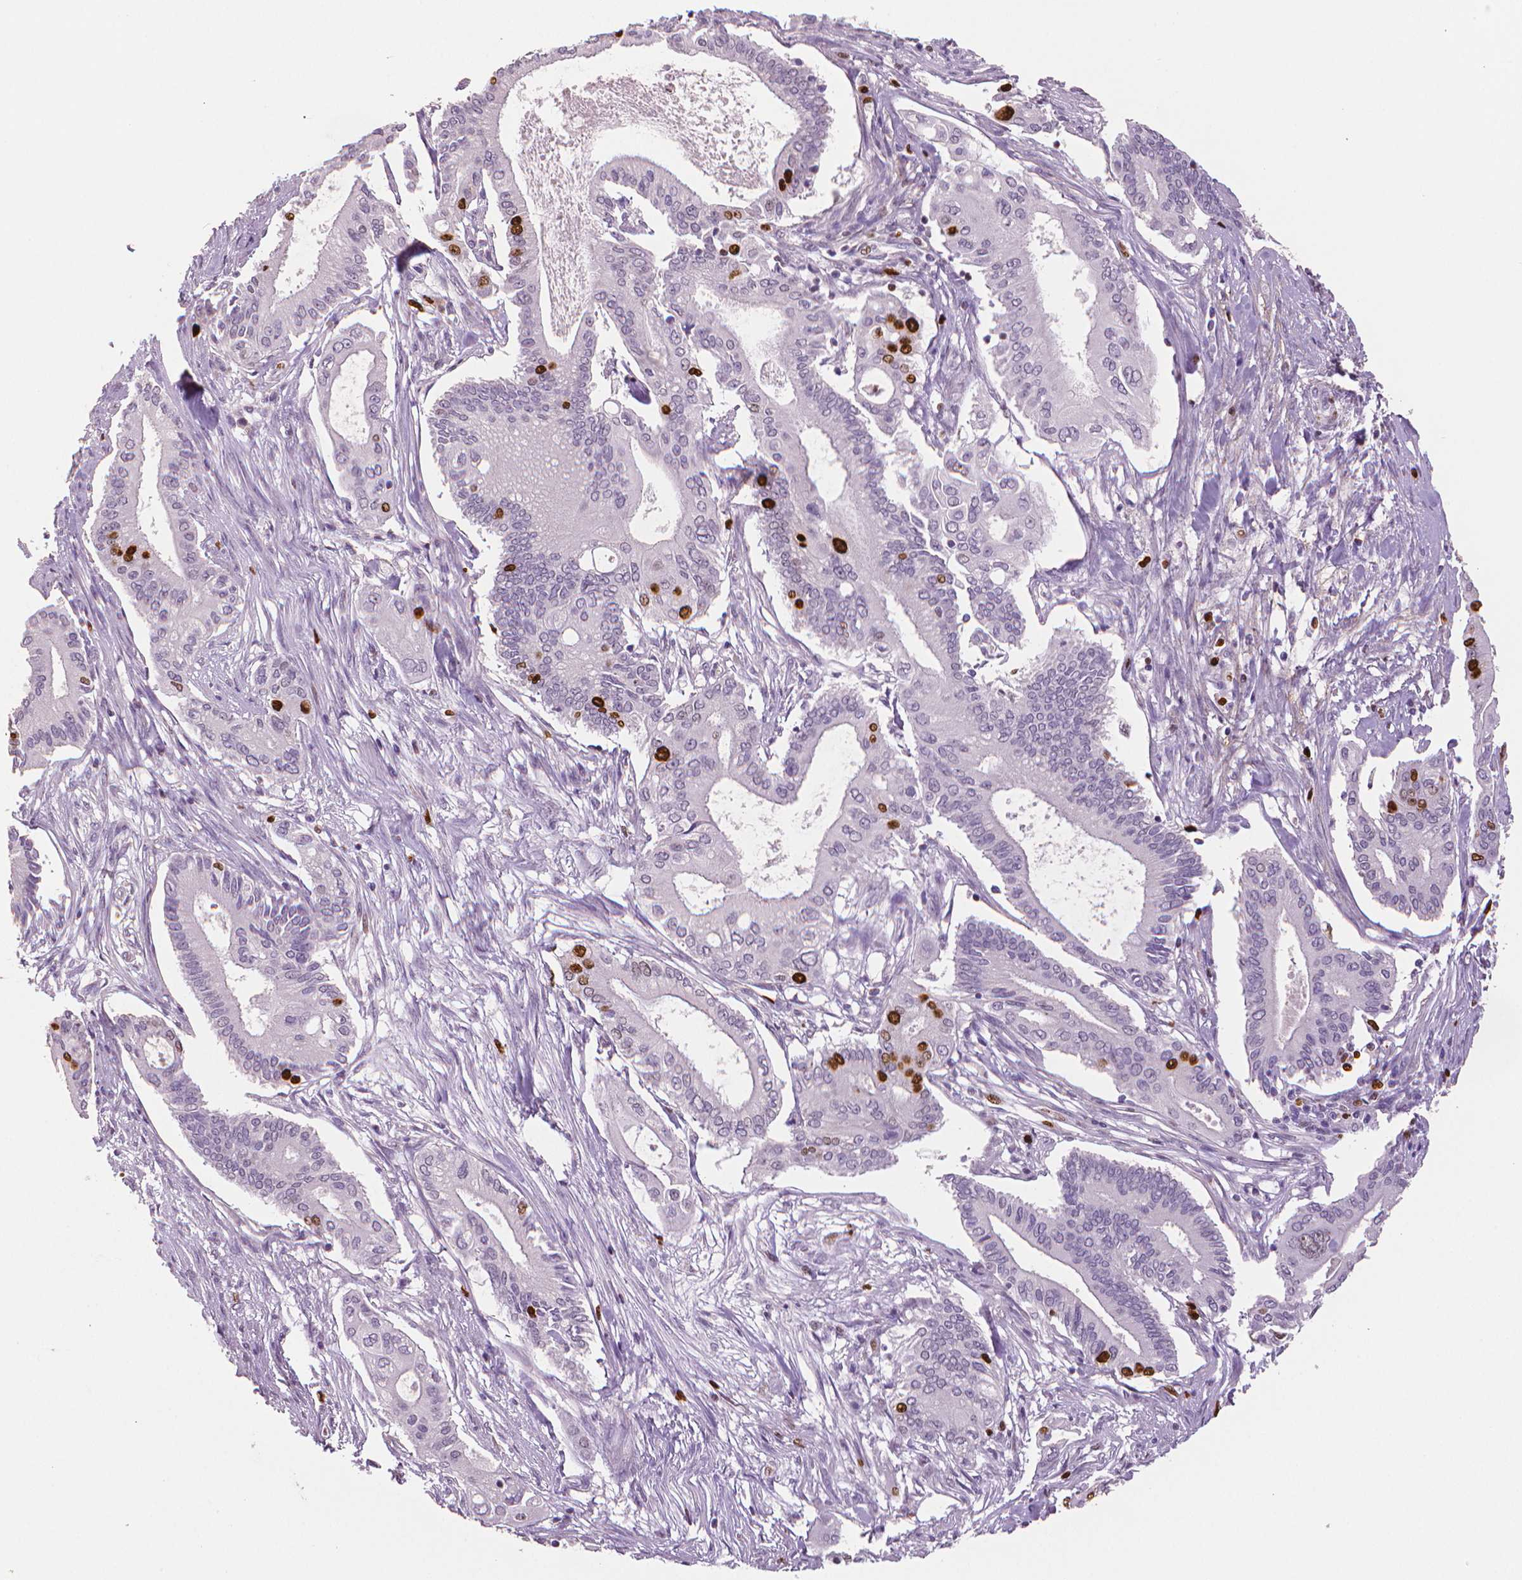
{"staining": {"intensity": "strong", "quantity": "<25%", "location": "nuclear"}, "tissue": "pancreatic cancer", "cell_type": "Tumor cells", "image_type": "cancer", "snomed": [{"axis": "morphology", "description": "Adenocarcinoma, NOS"}, {"axis": "topography", "description": "Pancreas"}], "caption": "Protein staining of pancreatic cancer (adenocarcinoma) tissue shows strong nuclear staining in approximately <25% of tumor cells. (DAB = brown stain, brightfield microscopy at high magnification).", "gene": "MKI67", "patient": {"sex": "female", "age": 68}}